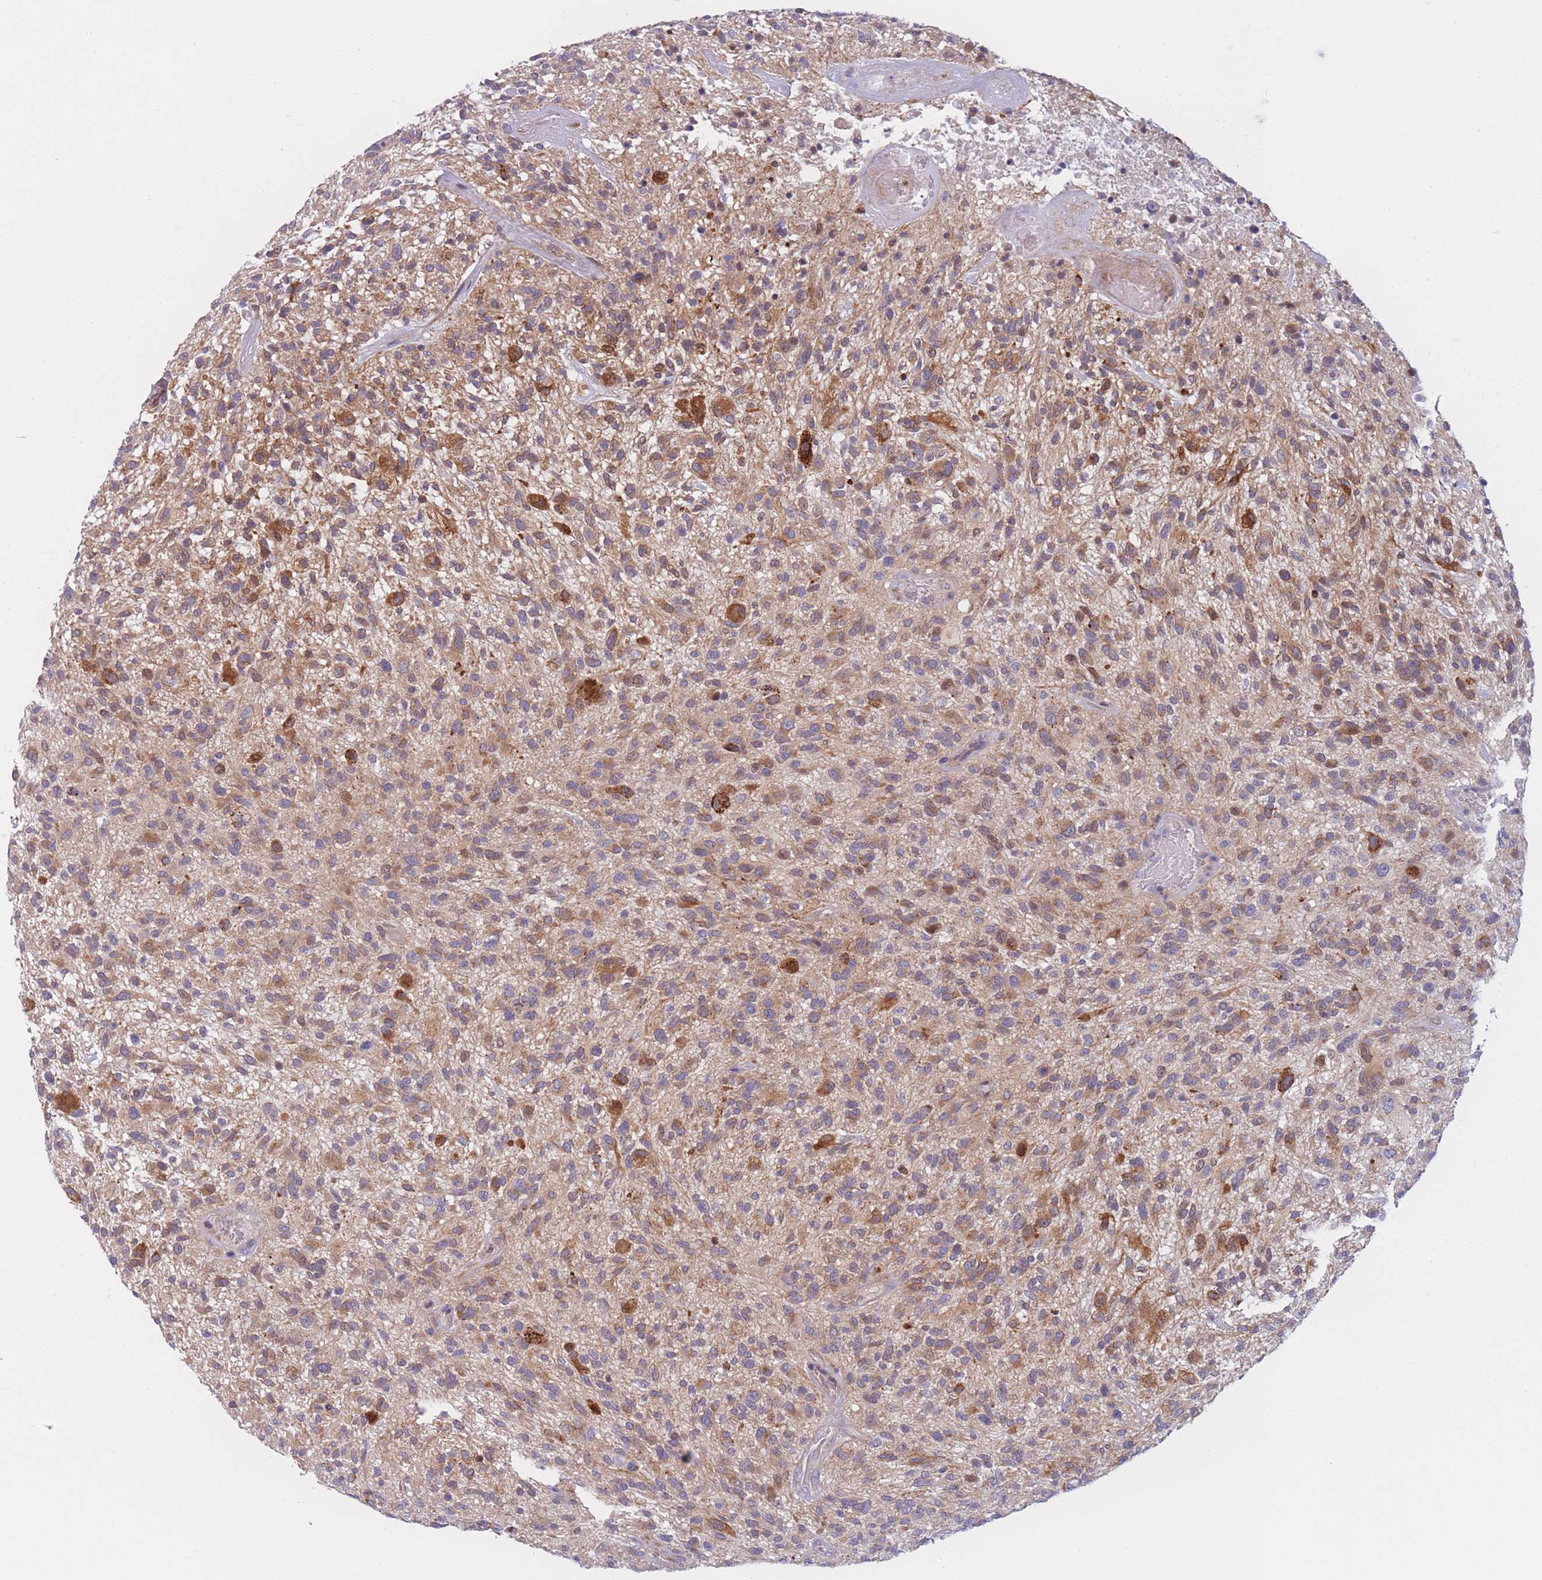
{"staining": {"intensity": "weak", "quantity": "25%-75%", "location": "cytoplasmic/membranous"}, "tissue": "glioma", "cell_type": "Tumor cells", "image_type": "cancer", "snomed": [{"axis": "morphology", "description": "Glioma, malignant, High grade"}, {"axis": "topography", "description": "Brain"}], "caption": "High-grade glioma (malignant) stained with a brown dye demonstrates weak cytoplasmic/membranous positive expression in approximately 25%-75% of tumor cells.", "gene": "PDE4A", "patient": {"sex": "male", "age": 47}}